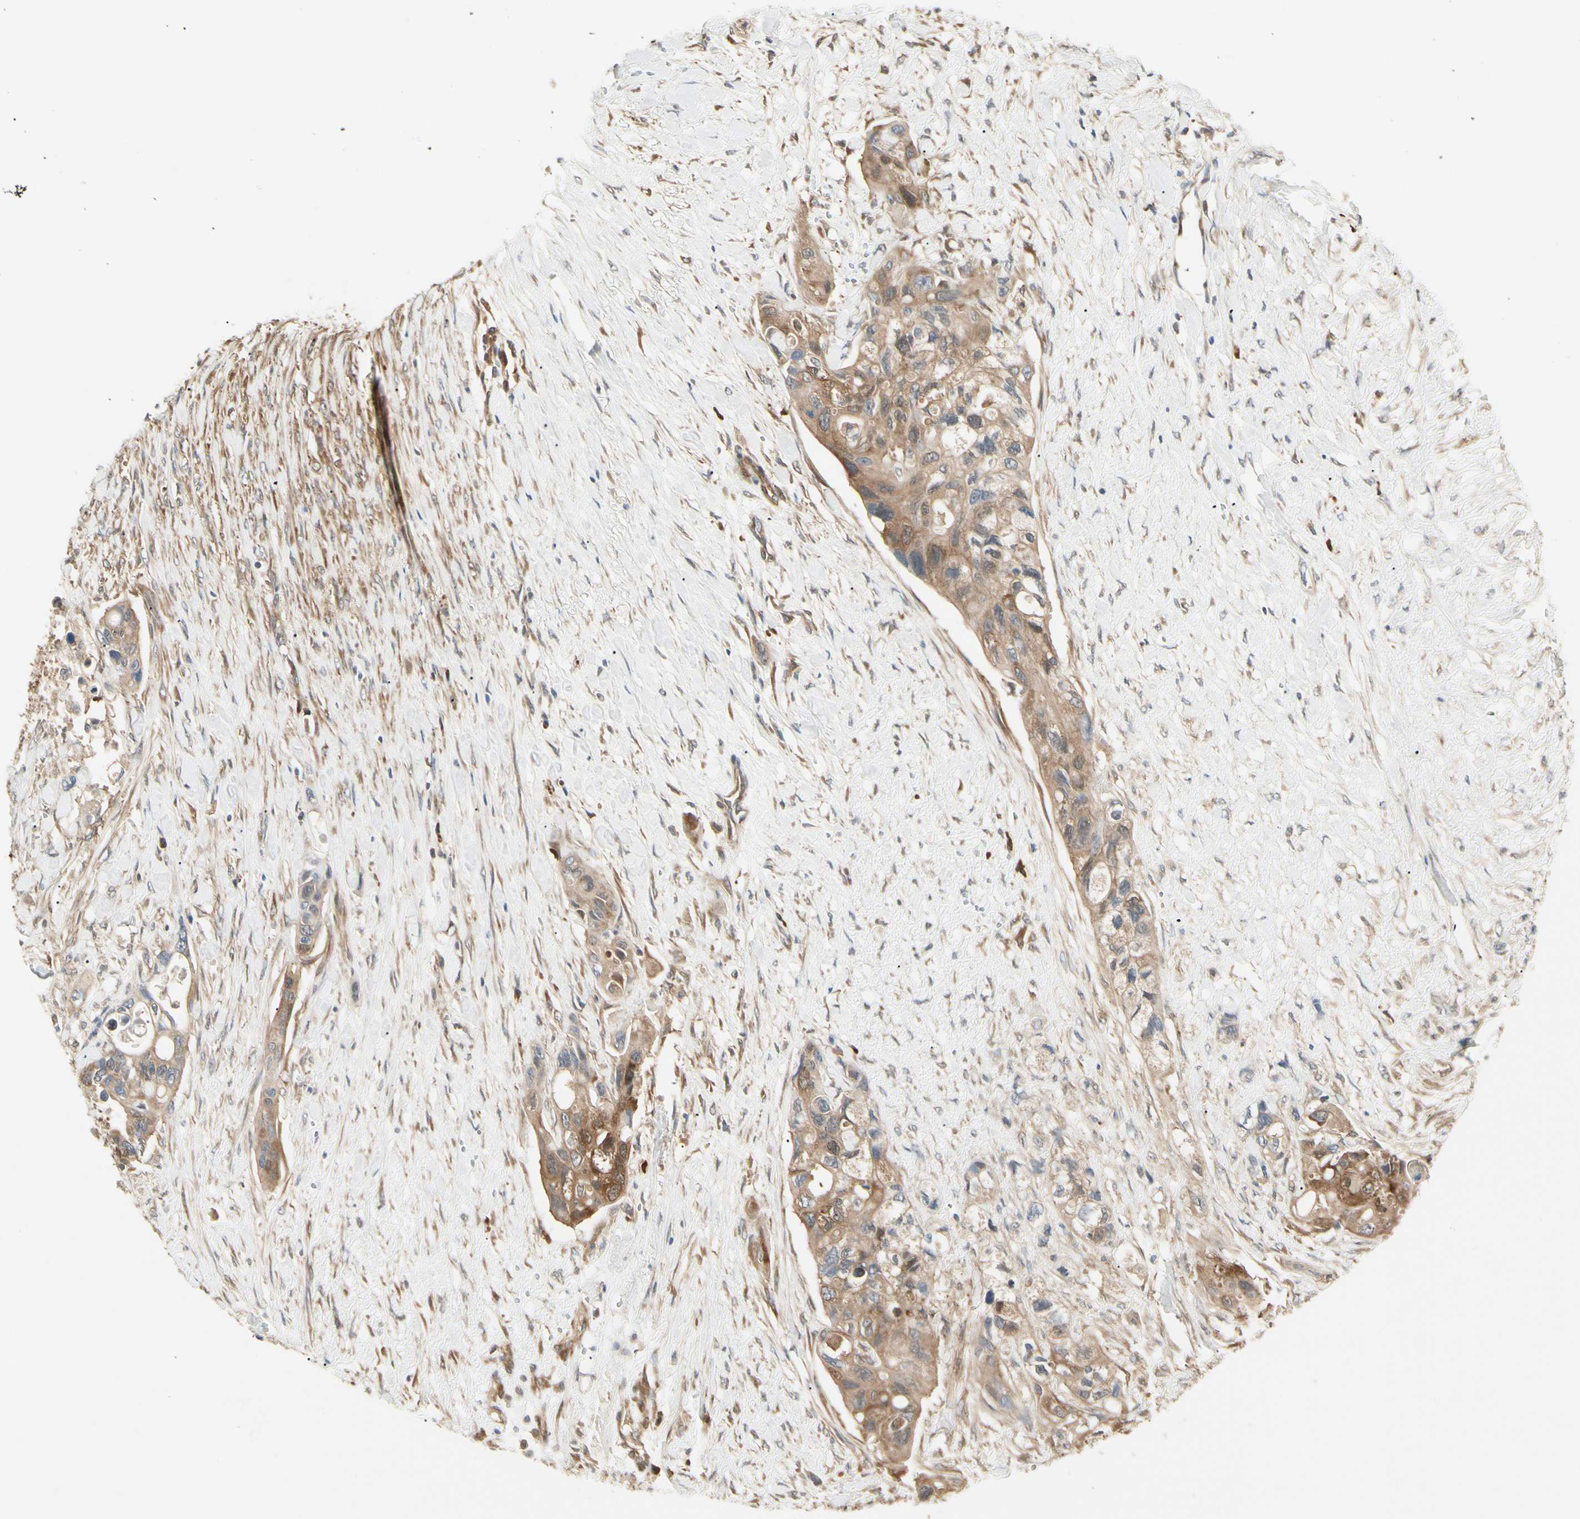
{"staining": {"intensity": "strong", "quantity": ">75%", "location": "cytoplasmic/membranous"}, "tissue": "colorectal cancer", "cell_type": "Tumor cells", "image_type": "cancer", "snomed": [{"axis": "morphology", "description": "Adenocarcinoma, NOS"}, {"axis": "topography", "description": "Colon"}], "caption": "Colorectal cancer tissue exhibits strong cytoplasmic/membranous staining in approximately >75% of tumor cells, visualized by immunohistochemistry. The staining was performed using DAB to visualize the protein expression in brown, while the nuclei were stained in blue with hematoxylin (Magnification: 20x).", "gene": "NME1-NME2", "patient": {"sex": "female", "age": 57}}